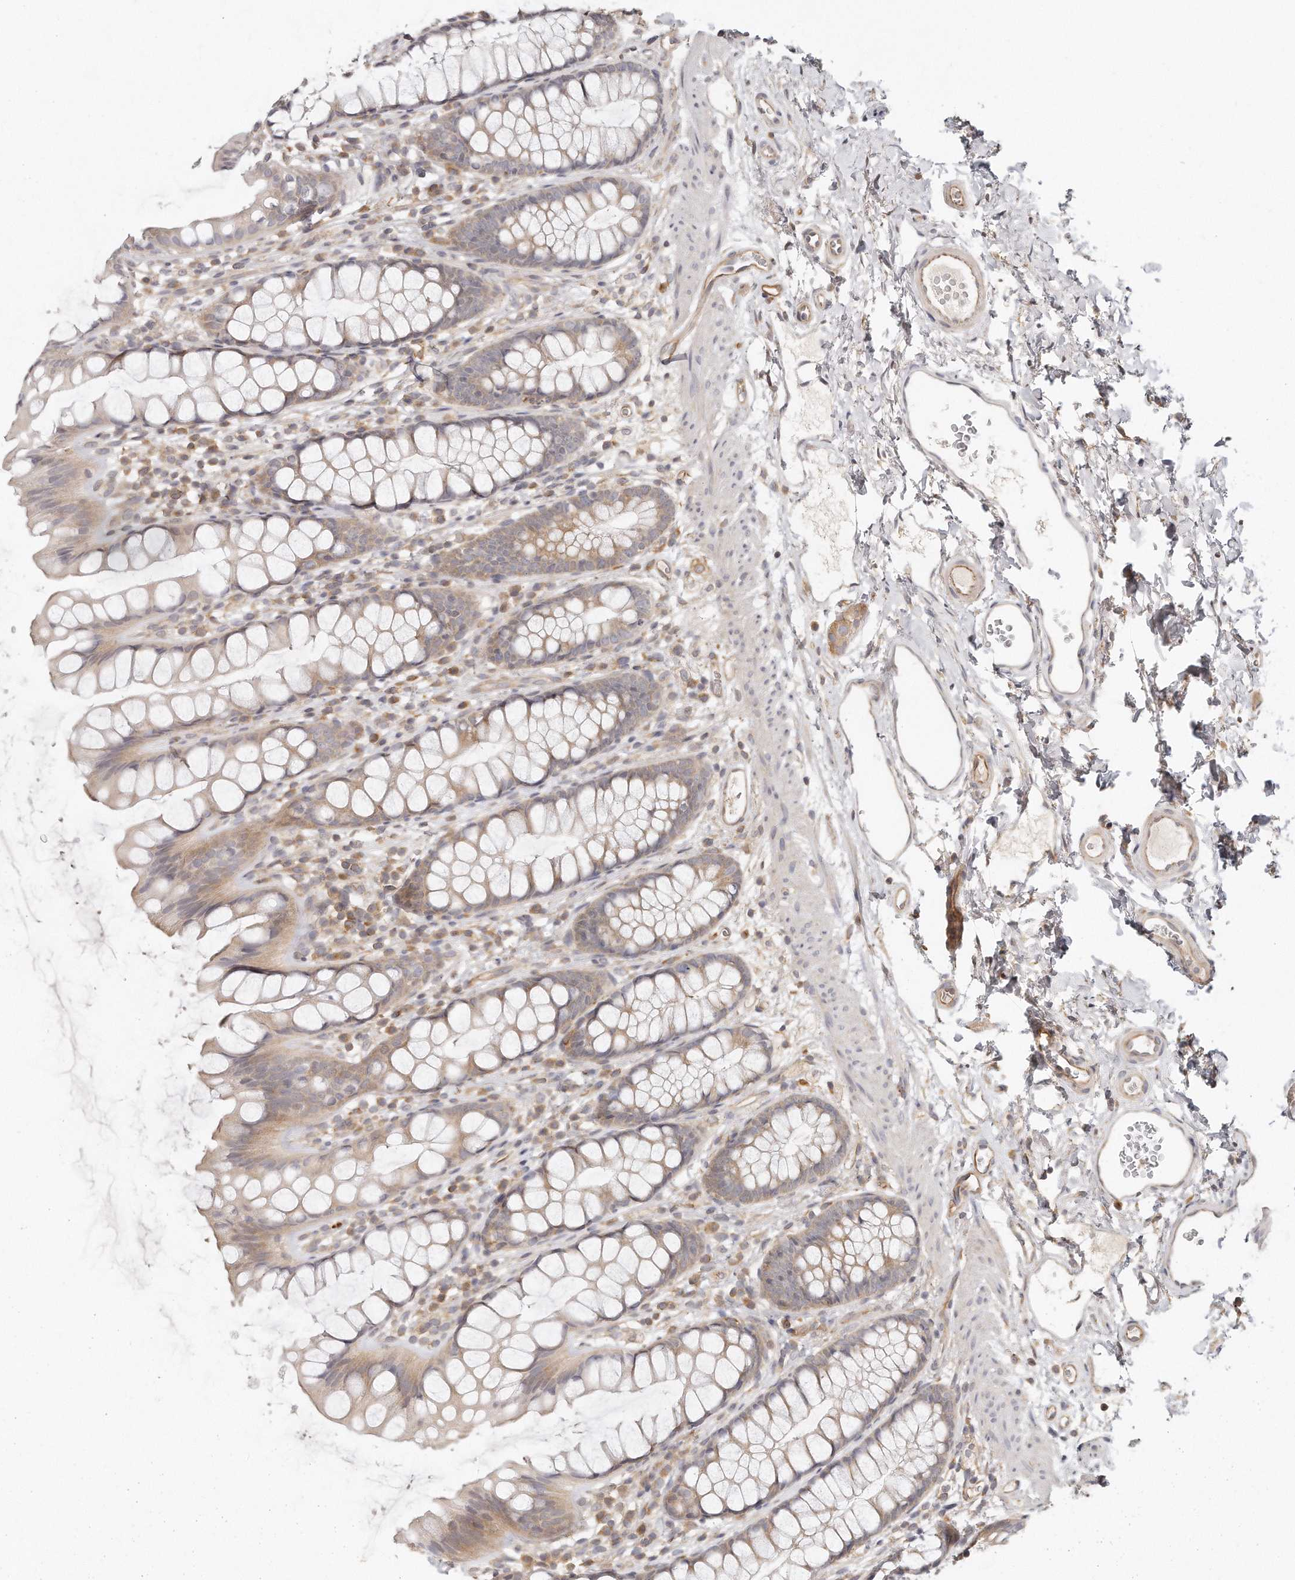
{"staining": {"intensity": "weak", "quantity": ">75%", "location": "cytoplasmic/membranous"}, "tissue": "rectum", "cell_type": "Glandular cells", "image_type": "normal", "snomed": [{"axis": "morphology", "description": "Normal tissue, NOS"}, {"axis": "topography", "description": "Rectum"}], "caption": "Immunohistochemistry of unremarkable rectum demonstrates low levels of weak cytoplasmic/membranous staining in about >75% of glandular cells.", "gene": "TTLL4", "patient": {"sex": "female", "age": 65}}